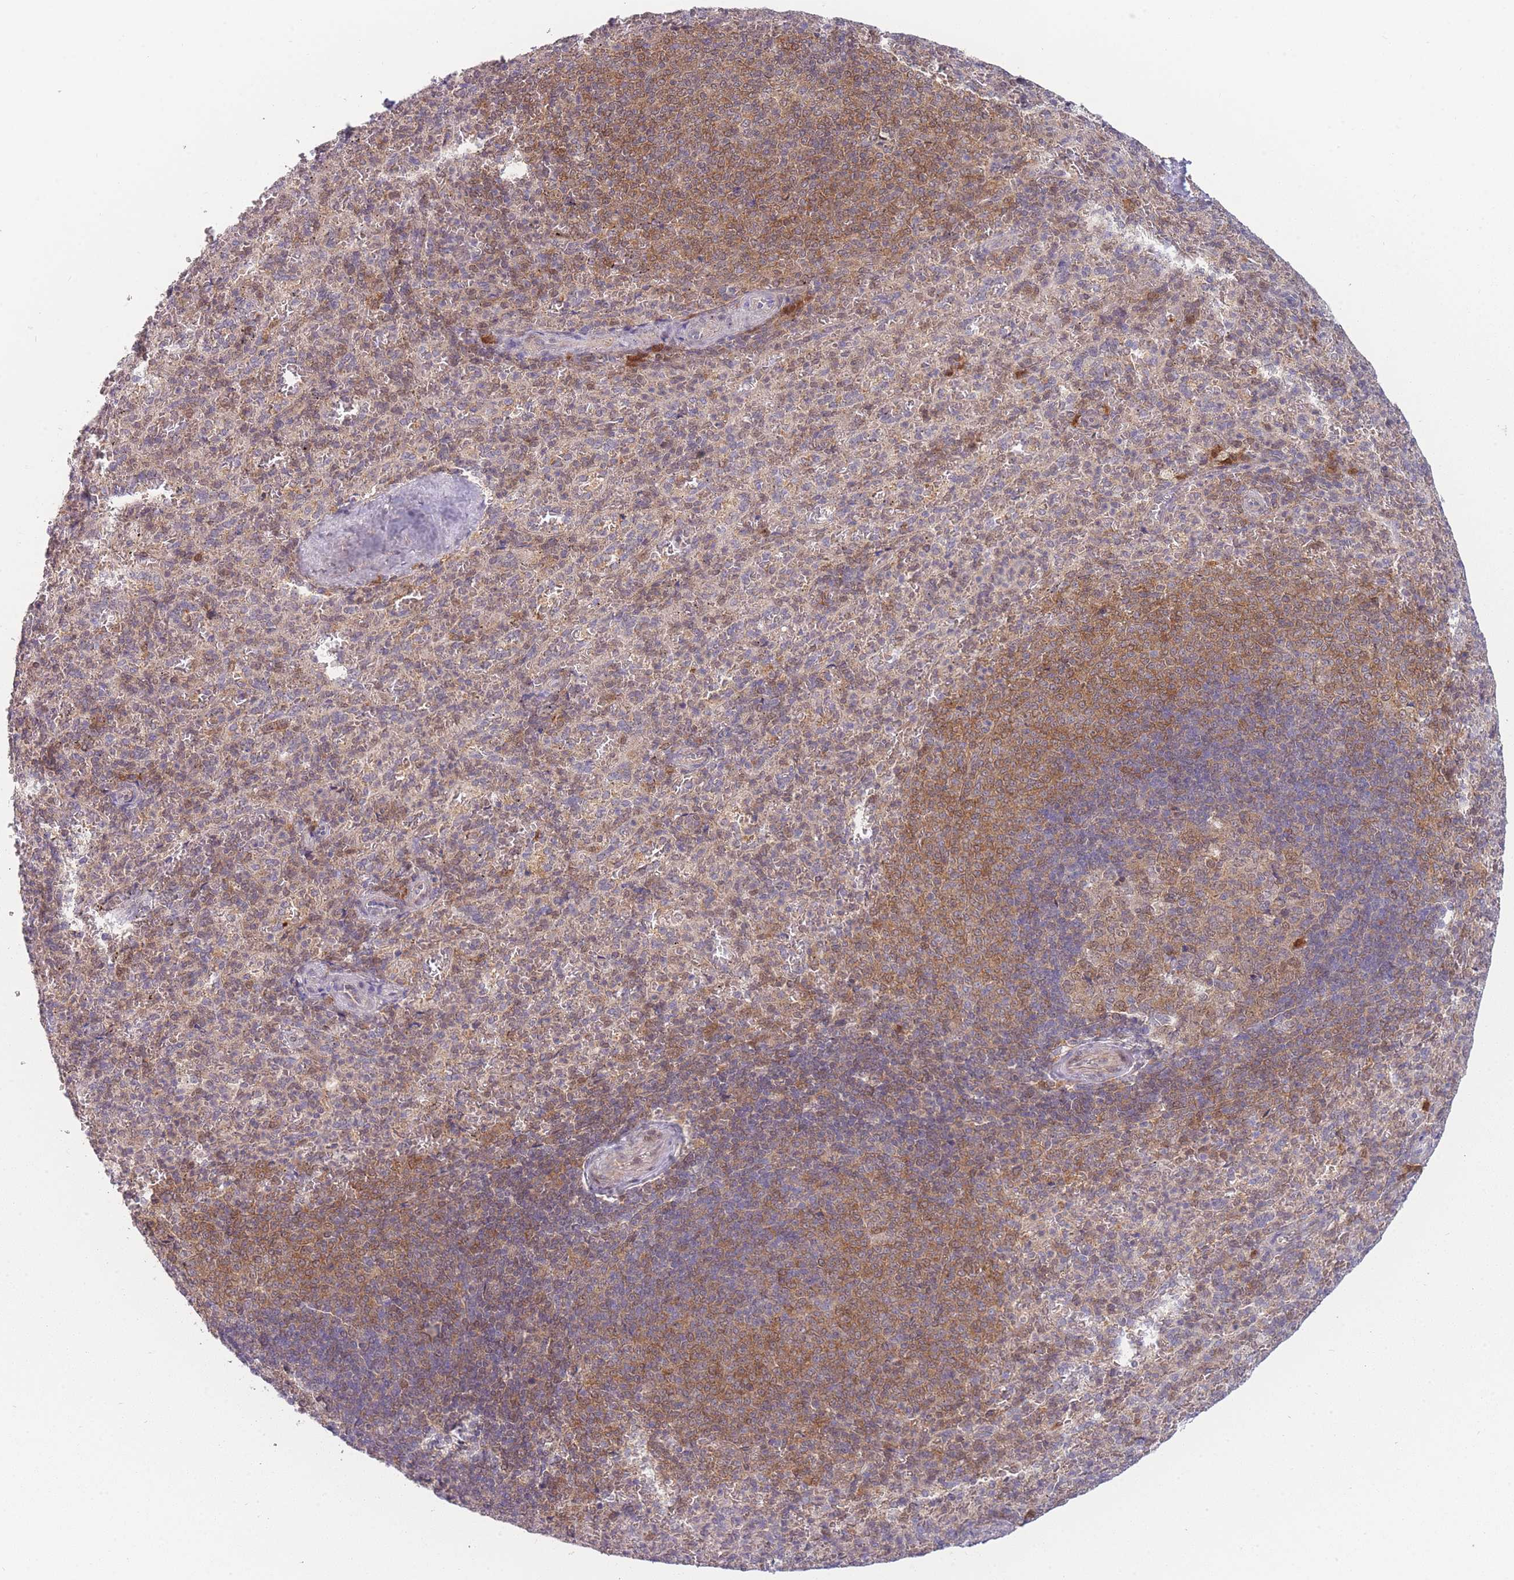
{"staining": {"intensity": "moderate", "quantity": "25%-75%", "location": "cytoplasmic/membranous"}, "tissue": "spleen", "cell_type": "Cells in red pulp", "image_type": "normal", "snomed": [{"axis": "morphology", "description": "Normal tissue, NOS"}, {"axis": "topography", "description": "Spleen"}], "caption": "The photomicrograph reveals immunohistochemical staining of unremarkable spleen. There is moderate cytoplasmic/membranous expression is seen in about 25%-75% of cells in red pulp. (DAB IHC, brown staining for protein, blue staining for nuclei).", "gene": "MRI1", "patient": {"sex": "female", "age": 21}}